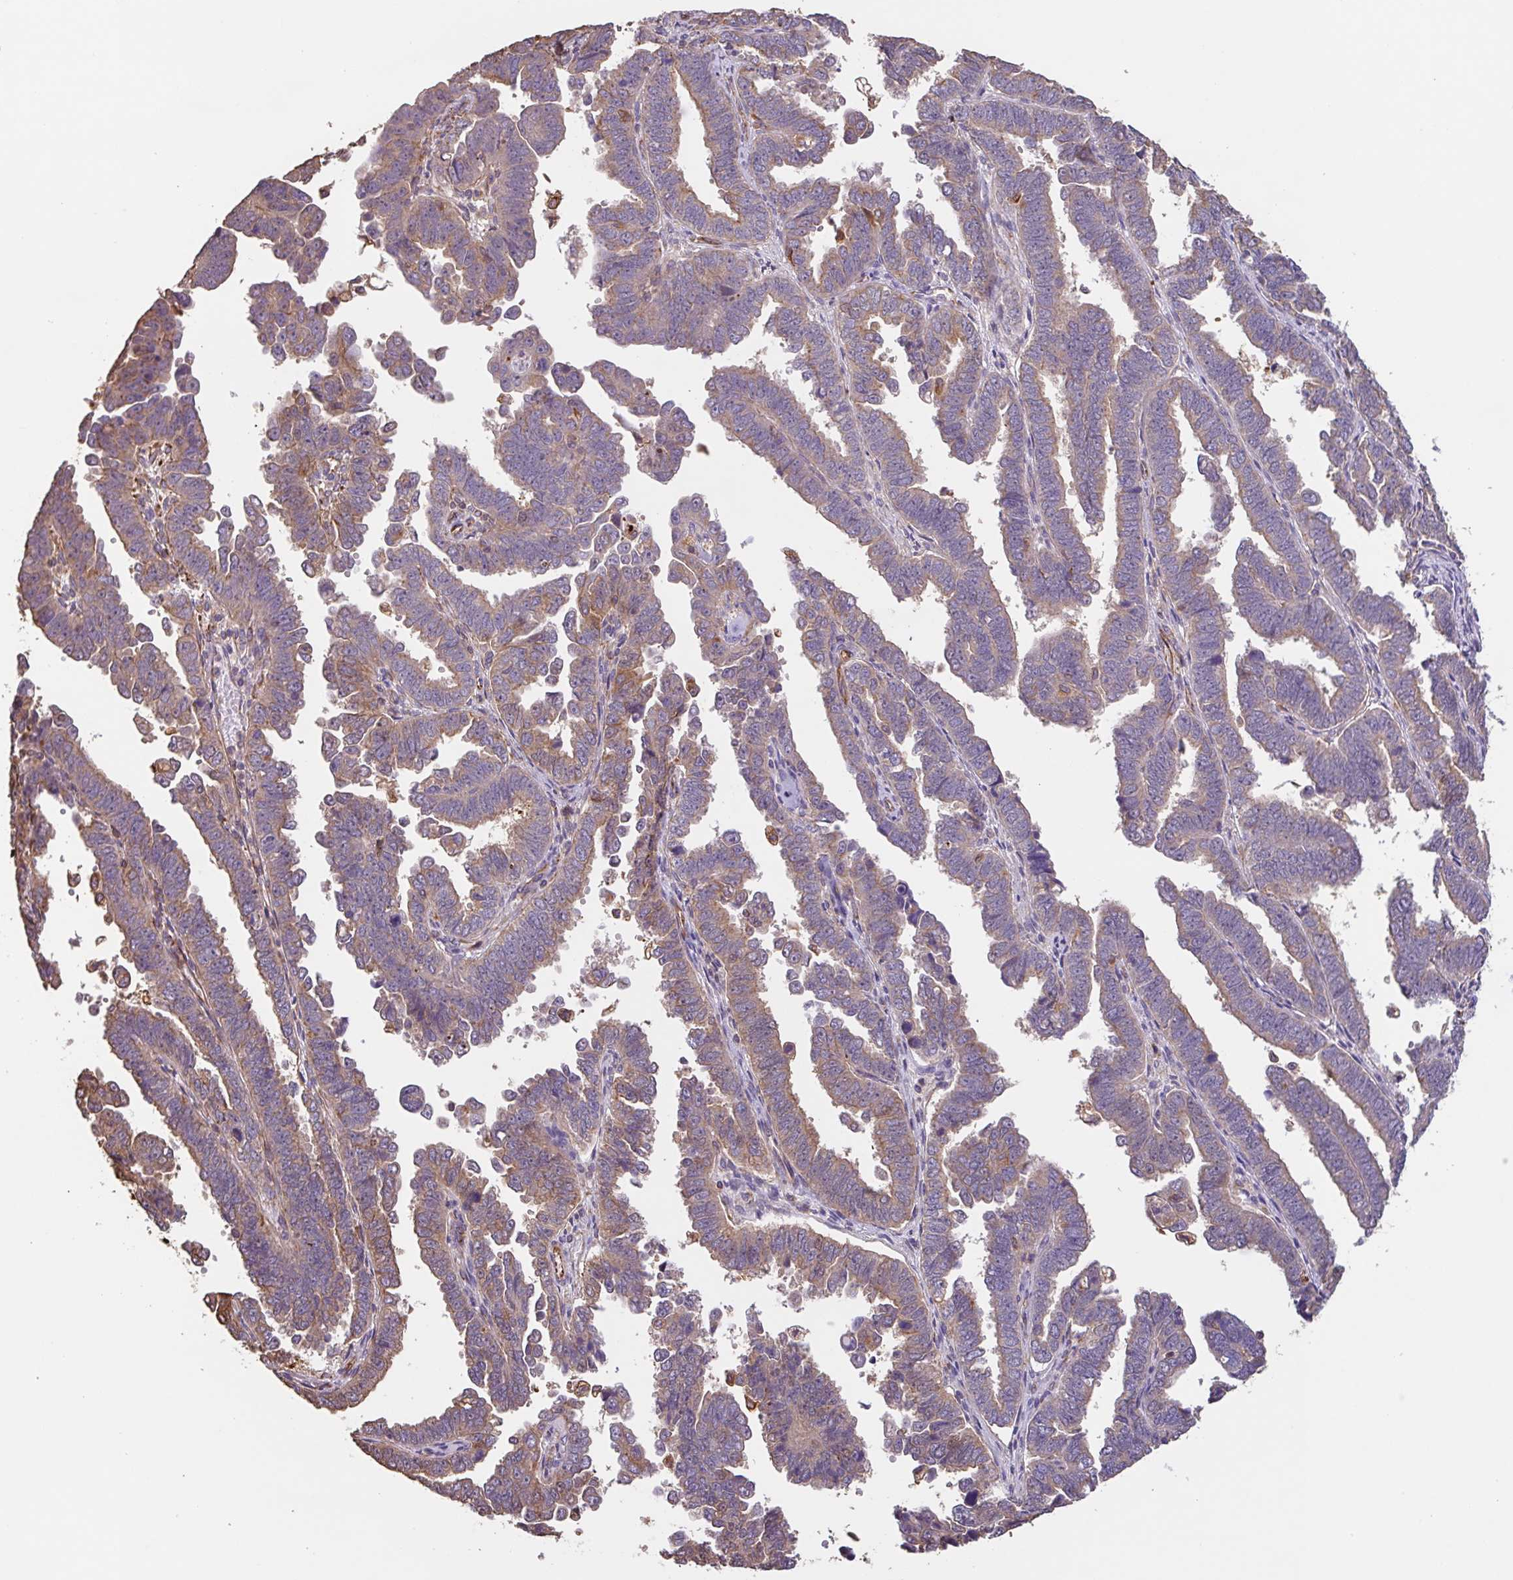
{"staining": {"intensity": "weak", "quantity": ">75%", "location": "cytoplasmic/membranous"}, "tissue": "endometrial cancer", "cell_type": "Tumor cells", "image_type": "cancer", "snomed": [{"axis": "morphology", "description": "Adenocarcinoma, NOS"}, {"axis": "topography", "description": "Endometrium"}], "caption": "A micrograph of endometrial cancer (adenocarcinoma) stained for a protein reveals weak cytoplasmic/membranous brown staining in tumor cells. Ihc stains the protein of interest in brown and the nuclei are stained blue.", "gene": "ZNF790", "patient": {"sex": "female", "age": 75}}